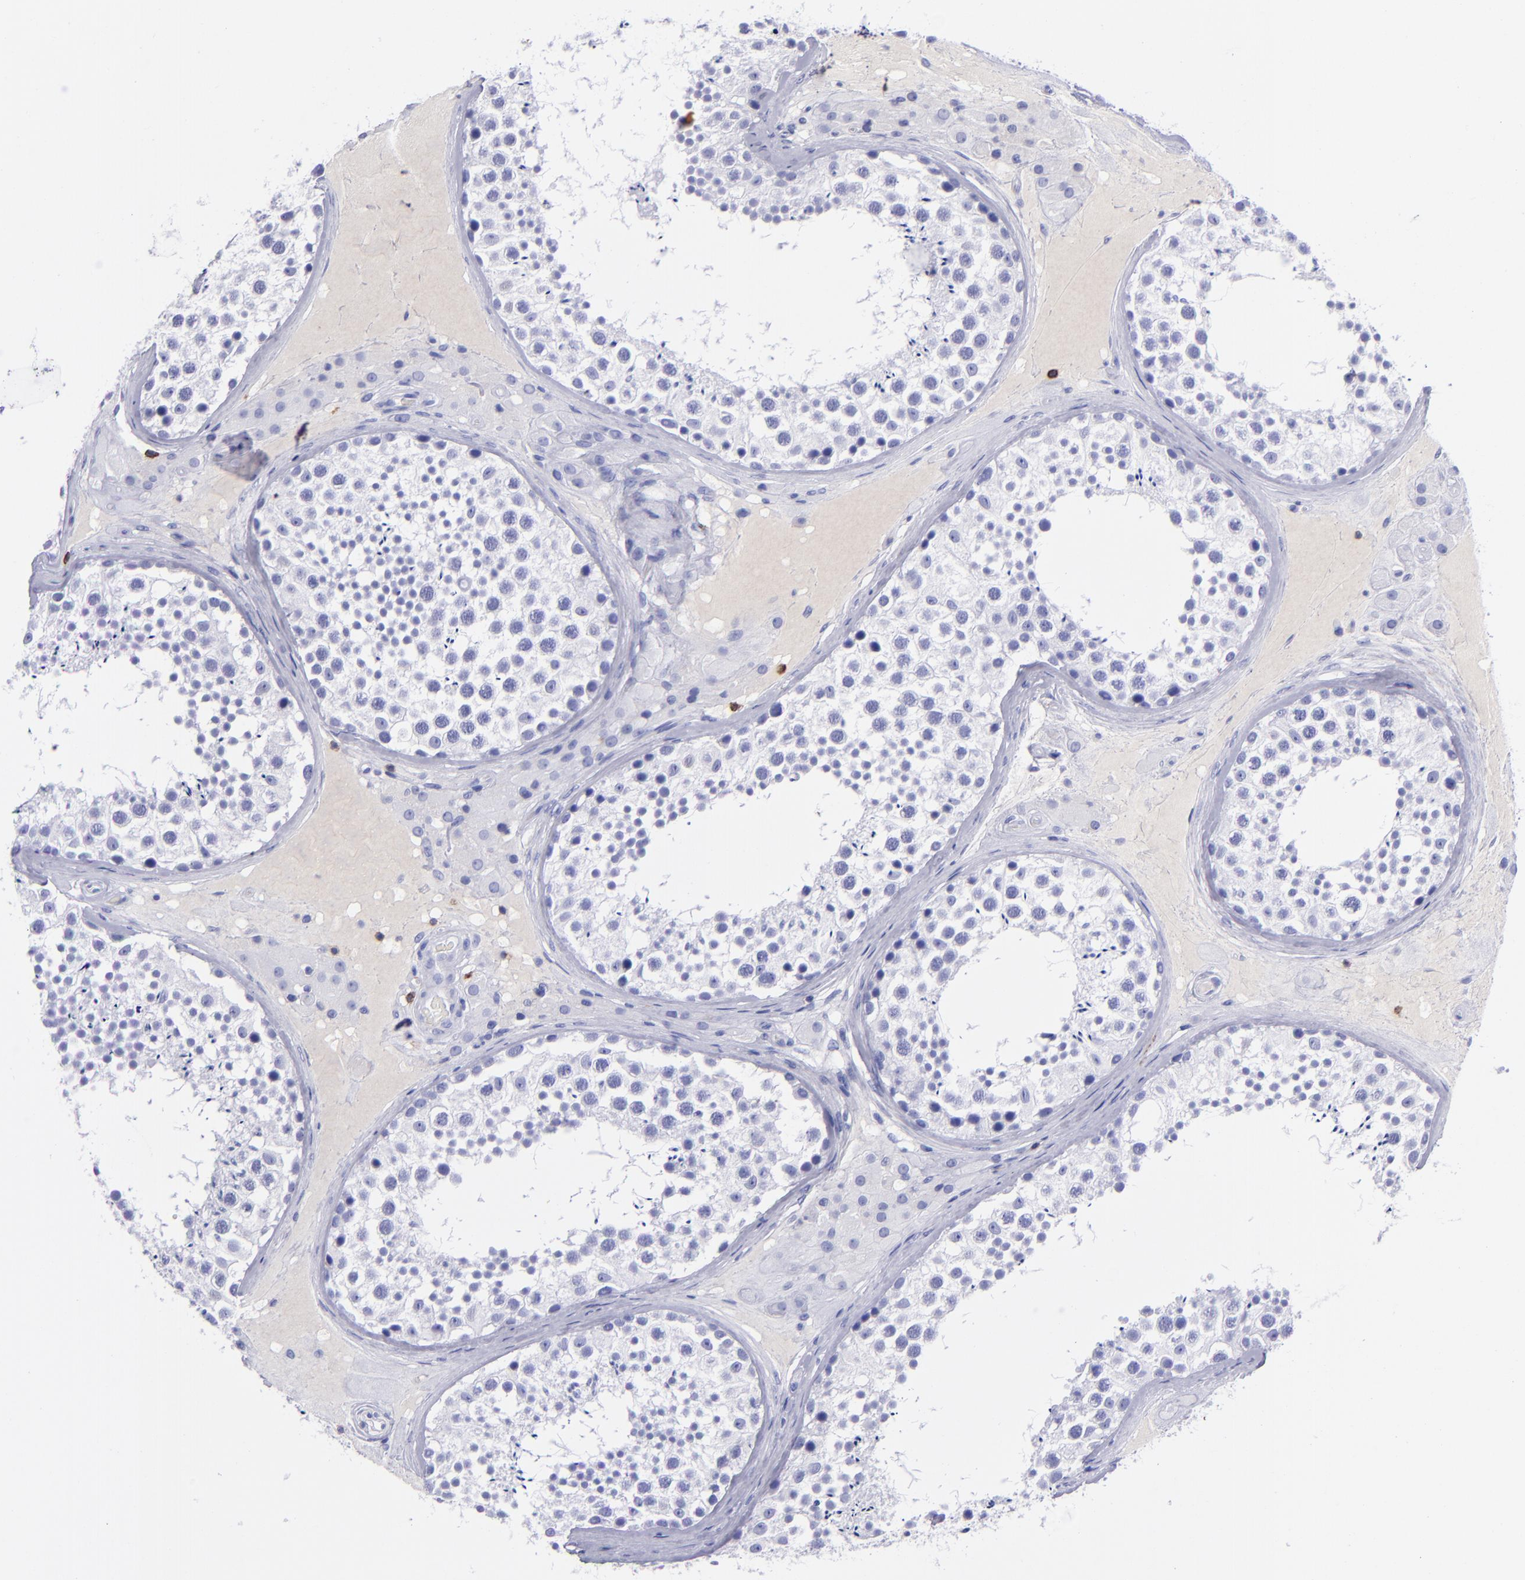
{"staining": {"intensity": "negative", "quantity": "none", "location": "none"}, "tissue": "testis", "cell_type": "Cells in seminiferous ducts", "image_type": "normal", "snomed": [{"axis": "morphology", "description": "Normal tissue, NOS"}, {"axis": "topography", "description": "Testis"}], "caption": "This histopathology image is of unremarkable testis stained with immunohistochemistry (IHC) to label a protein in brown with the nuclei are counter-stained blue. There is no expression in cells in seminiferous ducts. (Brightfield microscopy of DAB immunohistochemistry (IHC) at high magnification).", "gene": "CD6", "patient": {"sex": "male", "age": 46}}